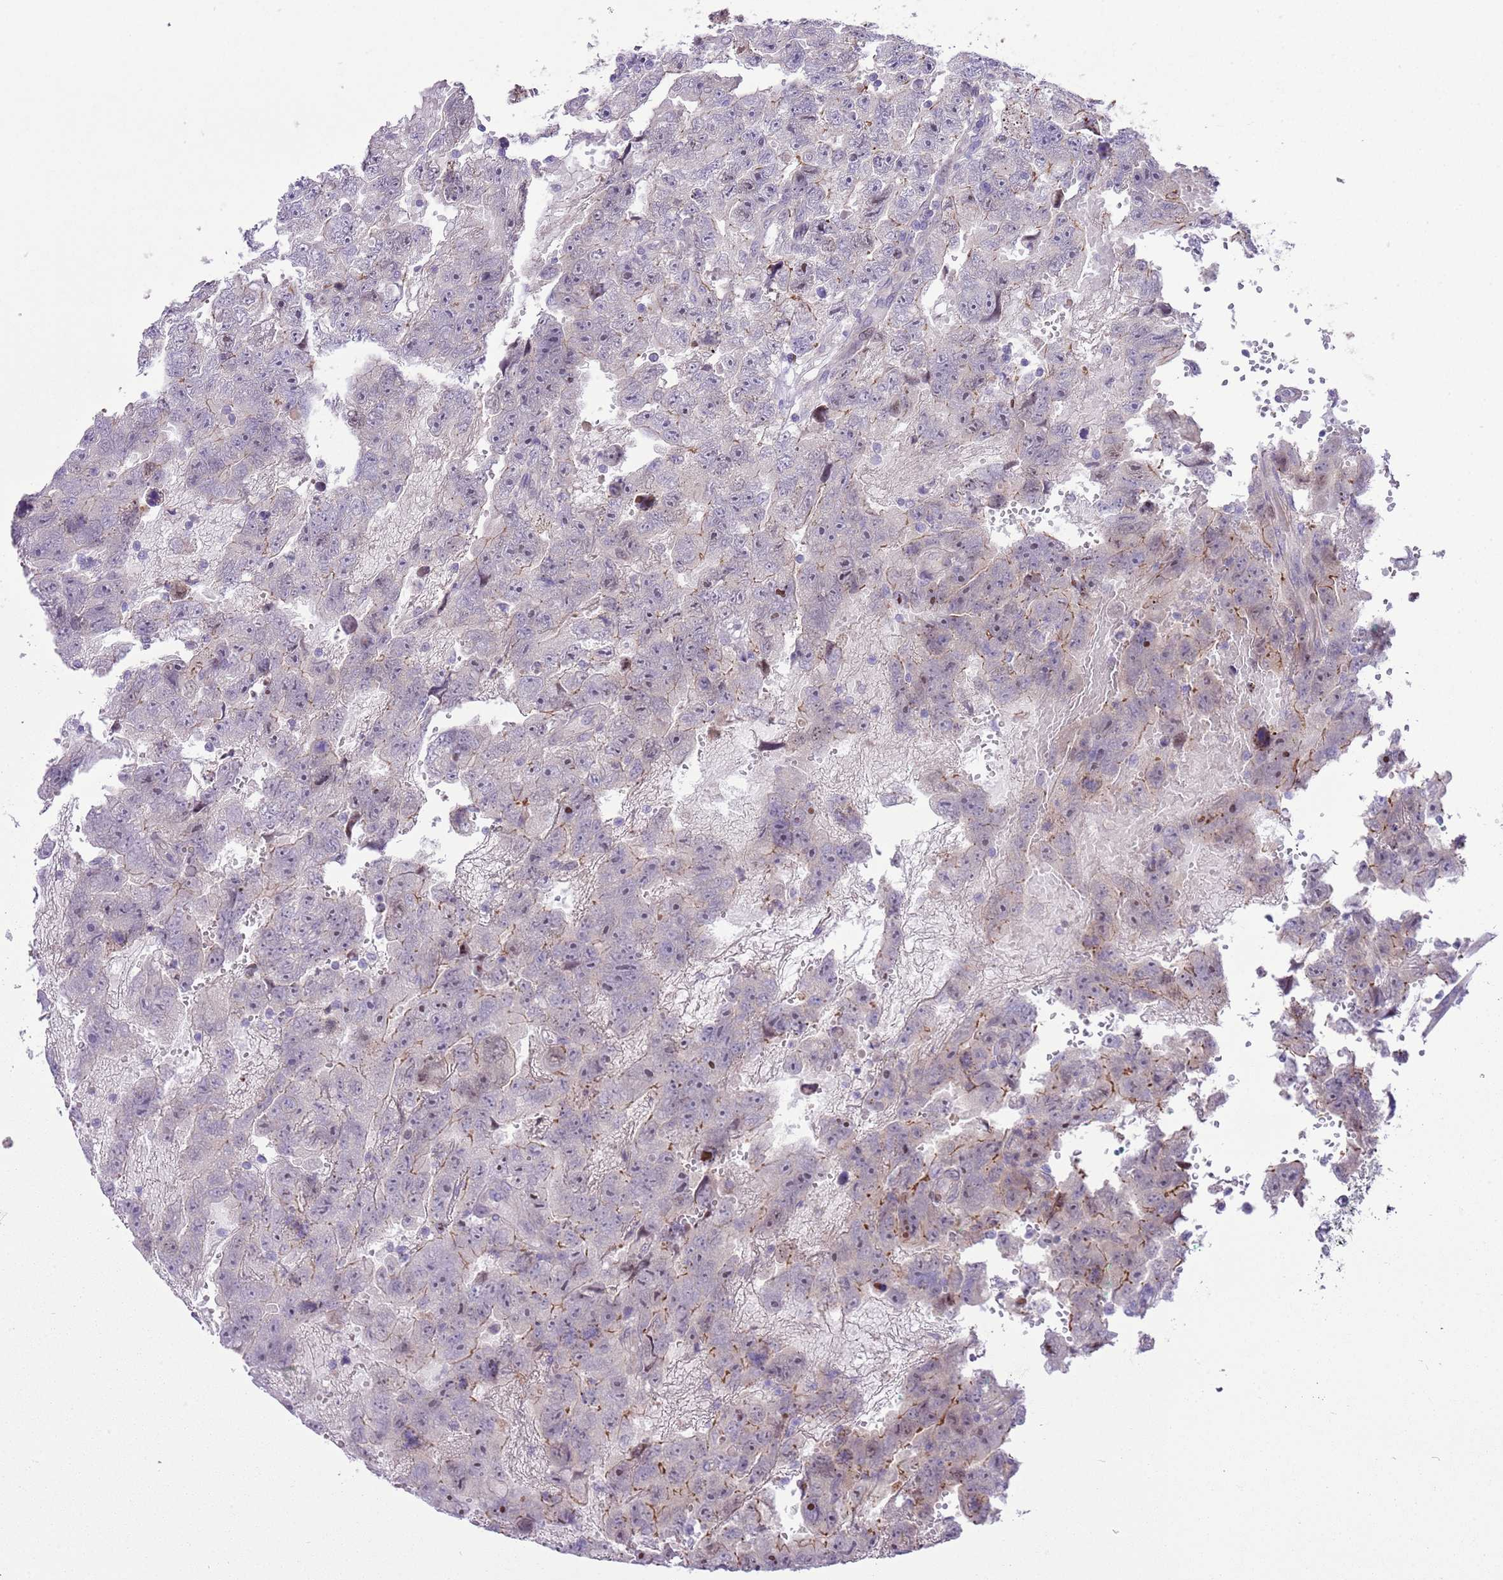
{"staining": {"intensity": "negative", "quantity": "none", "location": "none"}, "tissue": "testis cancer", "cell_type": "Tumor cells", "image_type": "cancer", "snomed": [{"axis": "morphology", "description": "Carcinoma, Embryonal, NOS"}, {"axis": "topography", "description": "Testis"}], "caption": "This is an immunohistochemistry (IHC) micrograph of testis cancer. There is no positivity in tumor cells.", "gene": "FBRSL1", "patient": {"sex": "male", "age": 45}}